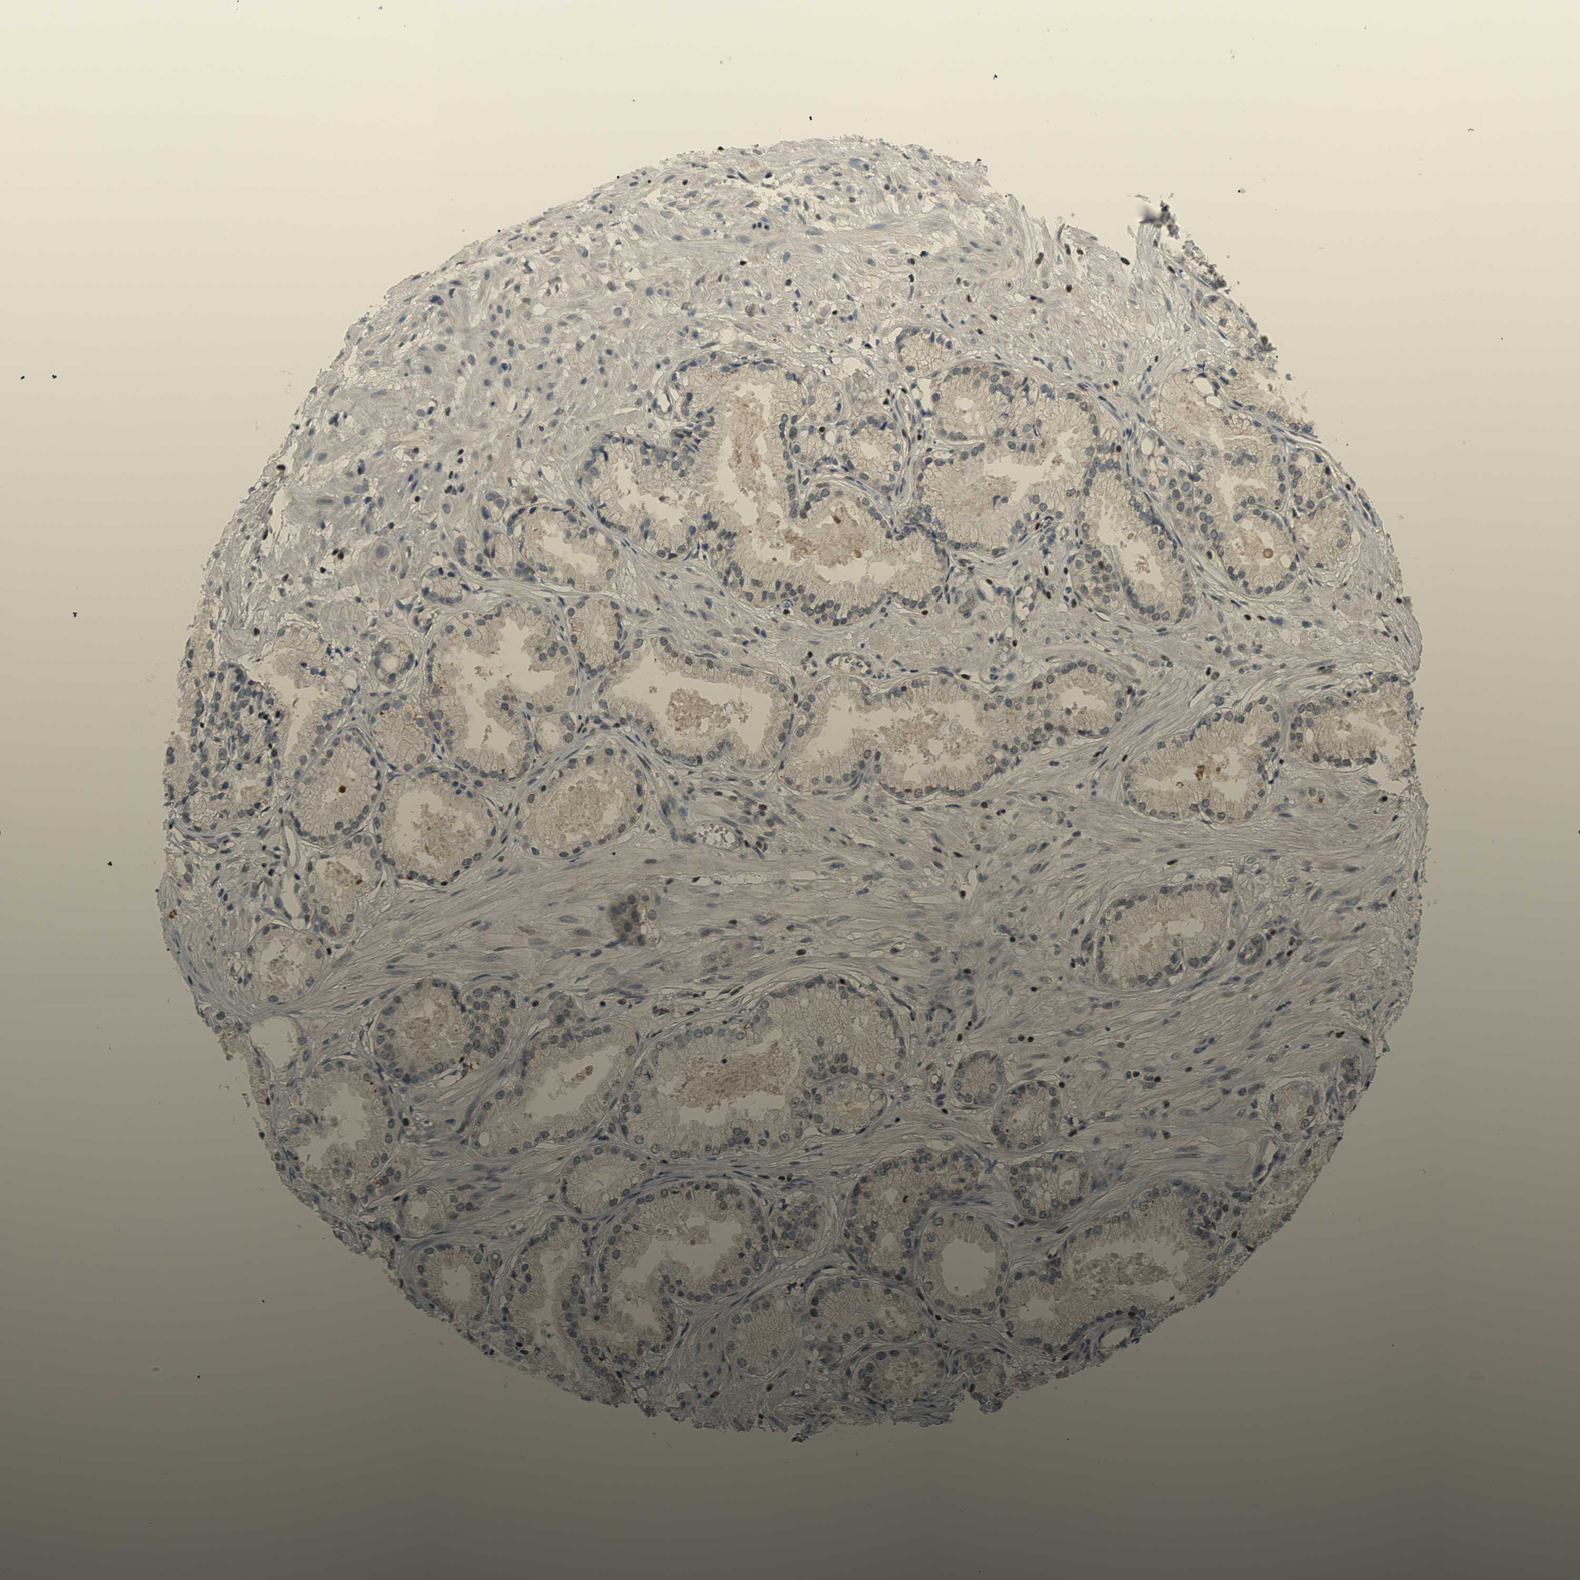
{"staining": {"intensity": "negative", "quantity": "none", "location": "none"}, "tissue": "prostate cancer", "cell_type": "Tumor cells", "image_type": "cancer", "snomed": [{"axis": "morphology", "description": "Adenocarcinoma, Low grade"}, {"axis": "topography", "description": "Prostate"}], "caption": "Immunohistochemical staining of human prostate cancer (adenocarcinoma (low-grade)) reveals no significant expression in tumor cells.", "gene": "SP4", "patient": {"sex": "male", "age": 72}}